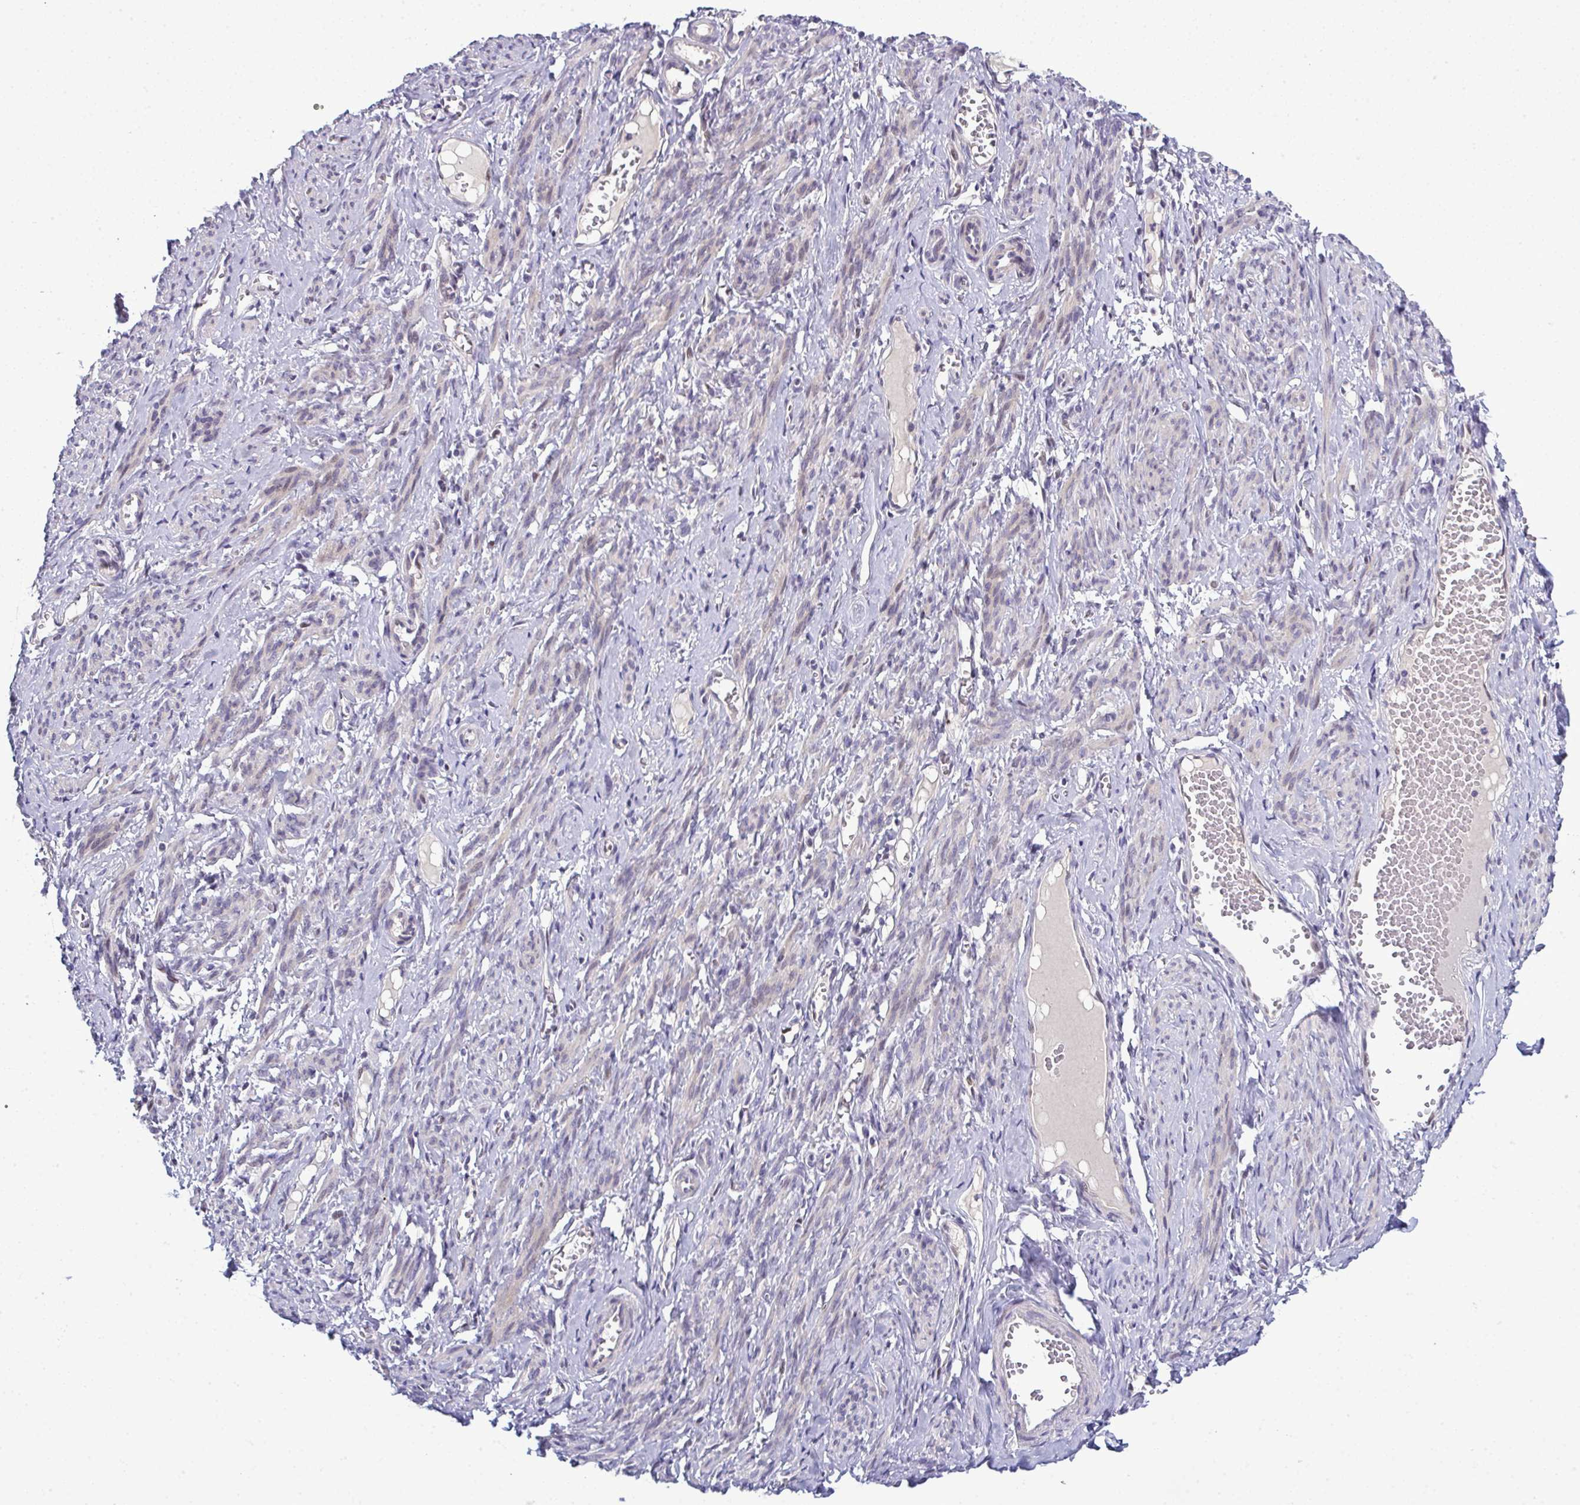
{"staining": {"intensity": "weak", "quantity": "<25%", "location": "cytoplasmic/membranous"}, "tissue": "smooth muscle", "cell_type": "Smooth muscle cells", "image_type": "normal", "snomed": [{"axis": "morphology", "description": "Normal tissue, NOS"}, {"axis": "topography", "description": "Smooth muscle"}], "caption": "A high-resolution micrograph shows IHC staining of normal smooth muscle, which displays no significant staining in smooth muscle cells.", "gene": "ODF1", "patient": {"sex": "female", "age": 65}}